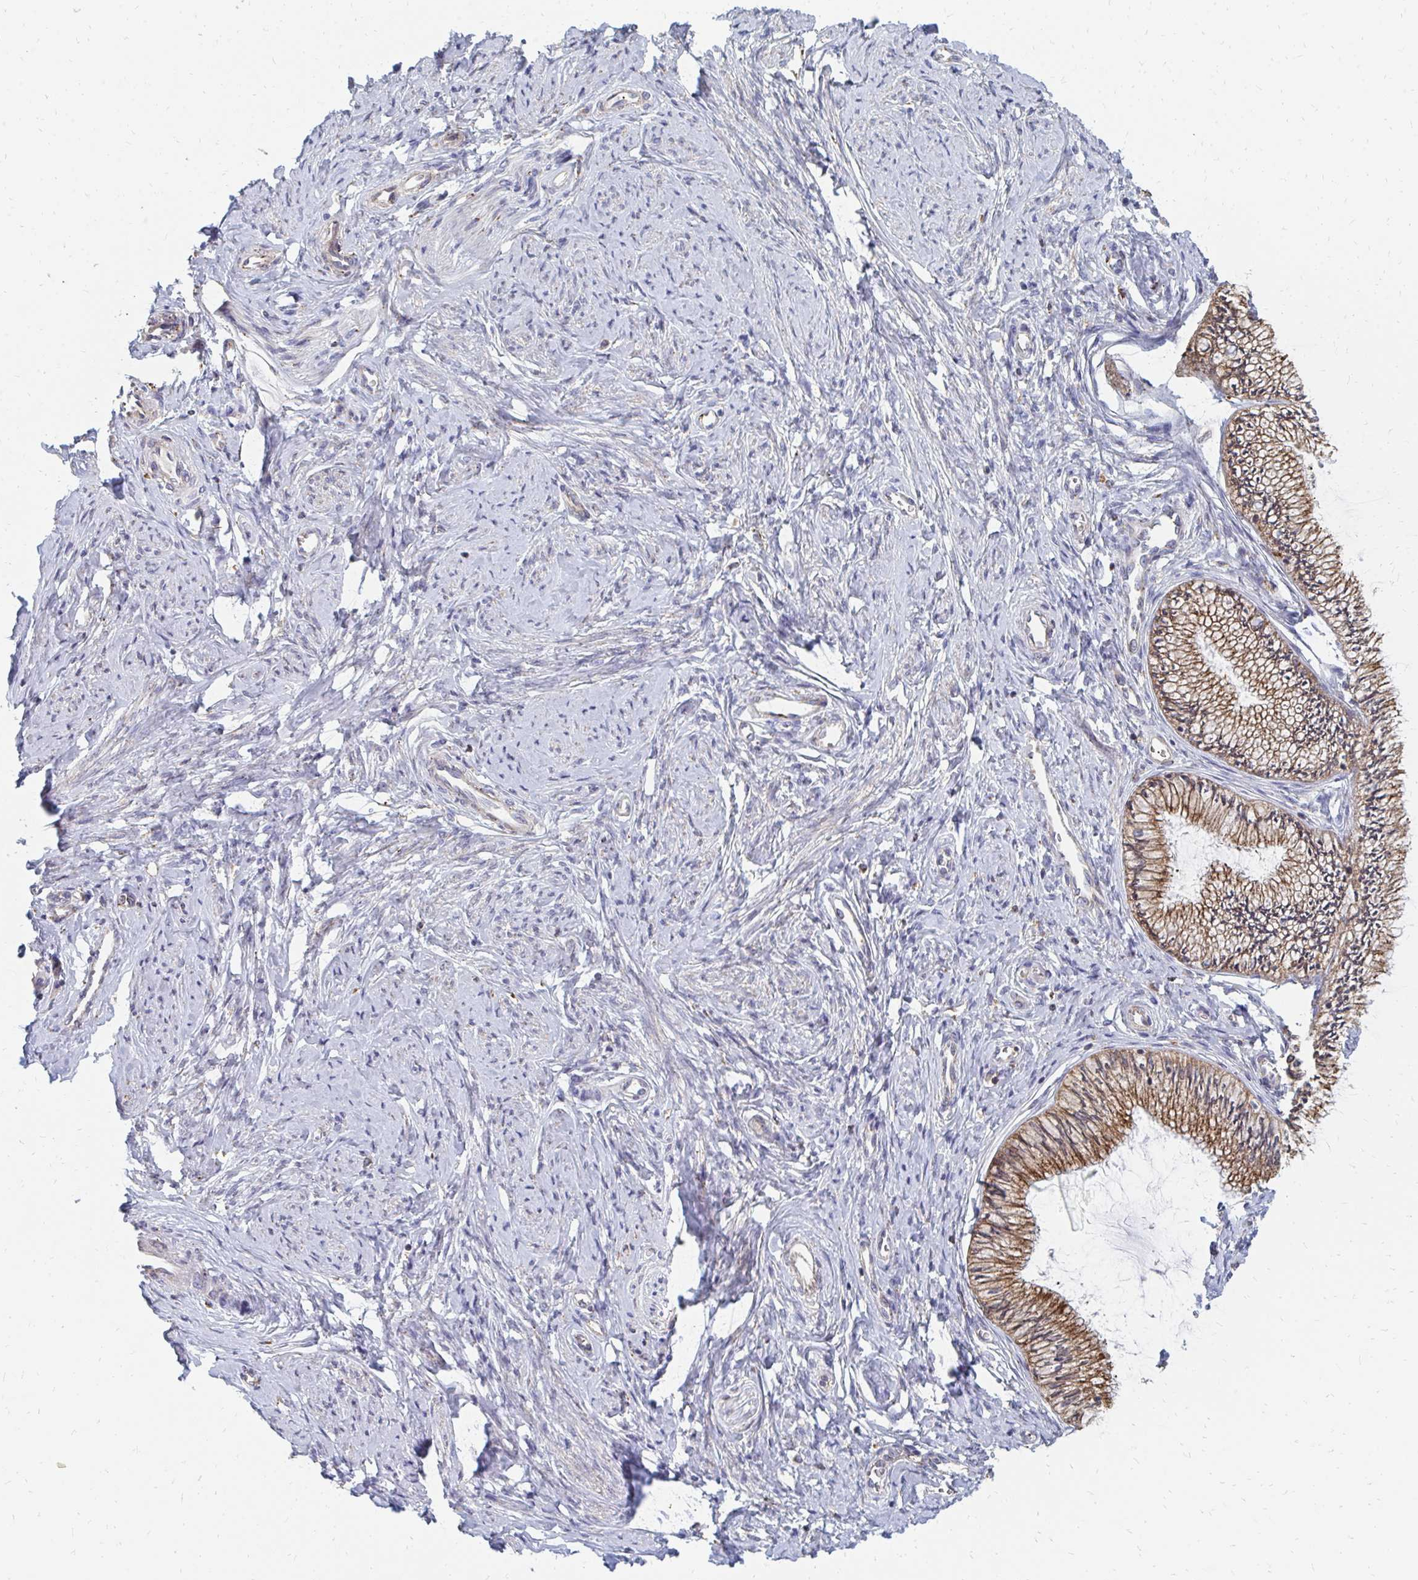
{"staining": {"intensity": "moderate", "quantity": ">75%", "location": "cytoplasmic/membranous"}, "tissue": "cervix", "cell_type": "Glandular cells", "image_type": "normal", "snomed": [{"axis": "morphology", "description": "Normal tissue, NOS"}, {"axis": "topography", "description": "Cervix"}], "caption": "Immunohistochemical staining of unremarkable human cervix exhibits medium levels of moderate cytoplasmic/membranous staining in about >75% of glandular cells. The protein is shown in brown color, while the nuclei are stained blue.", "gene": "PPP1R13L", "patient": {"sex": "female", "age": 24}}